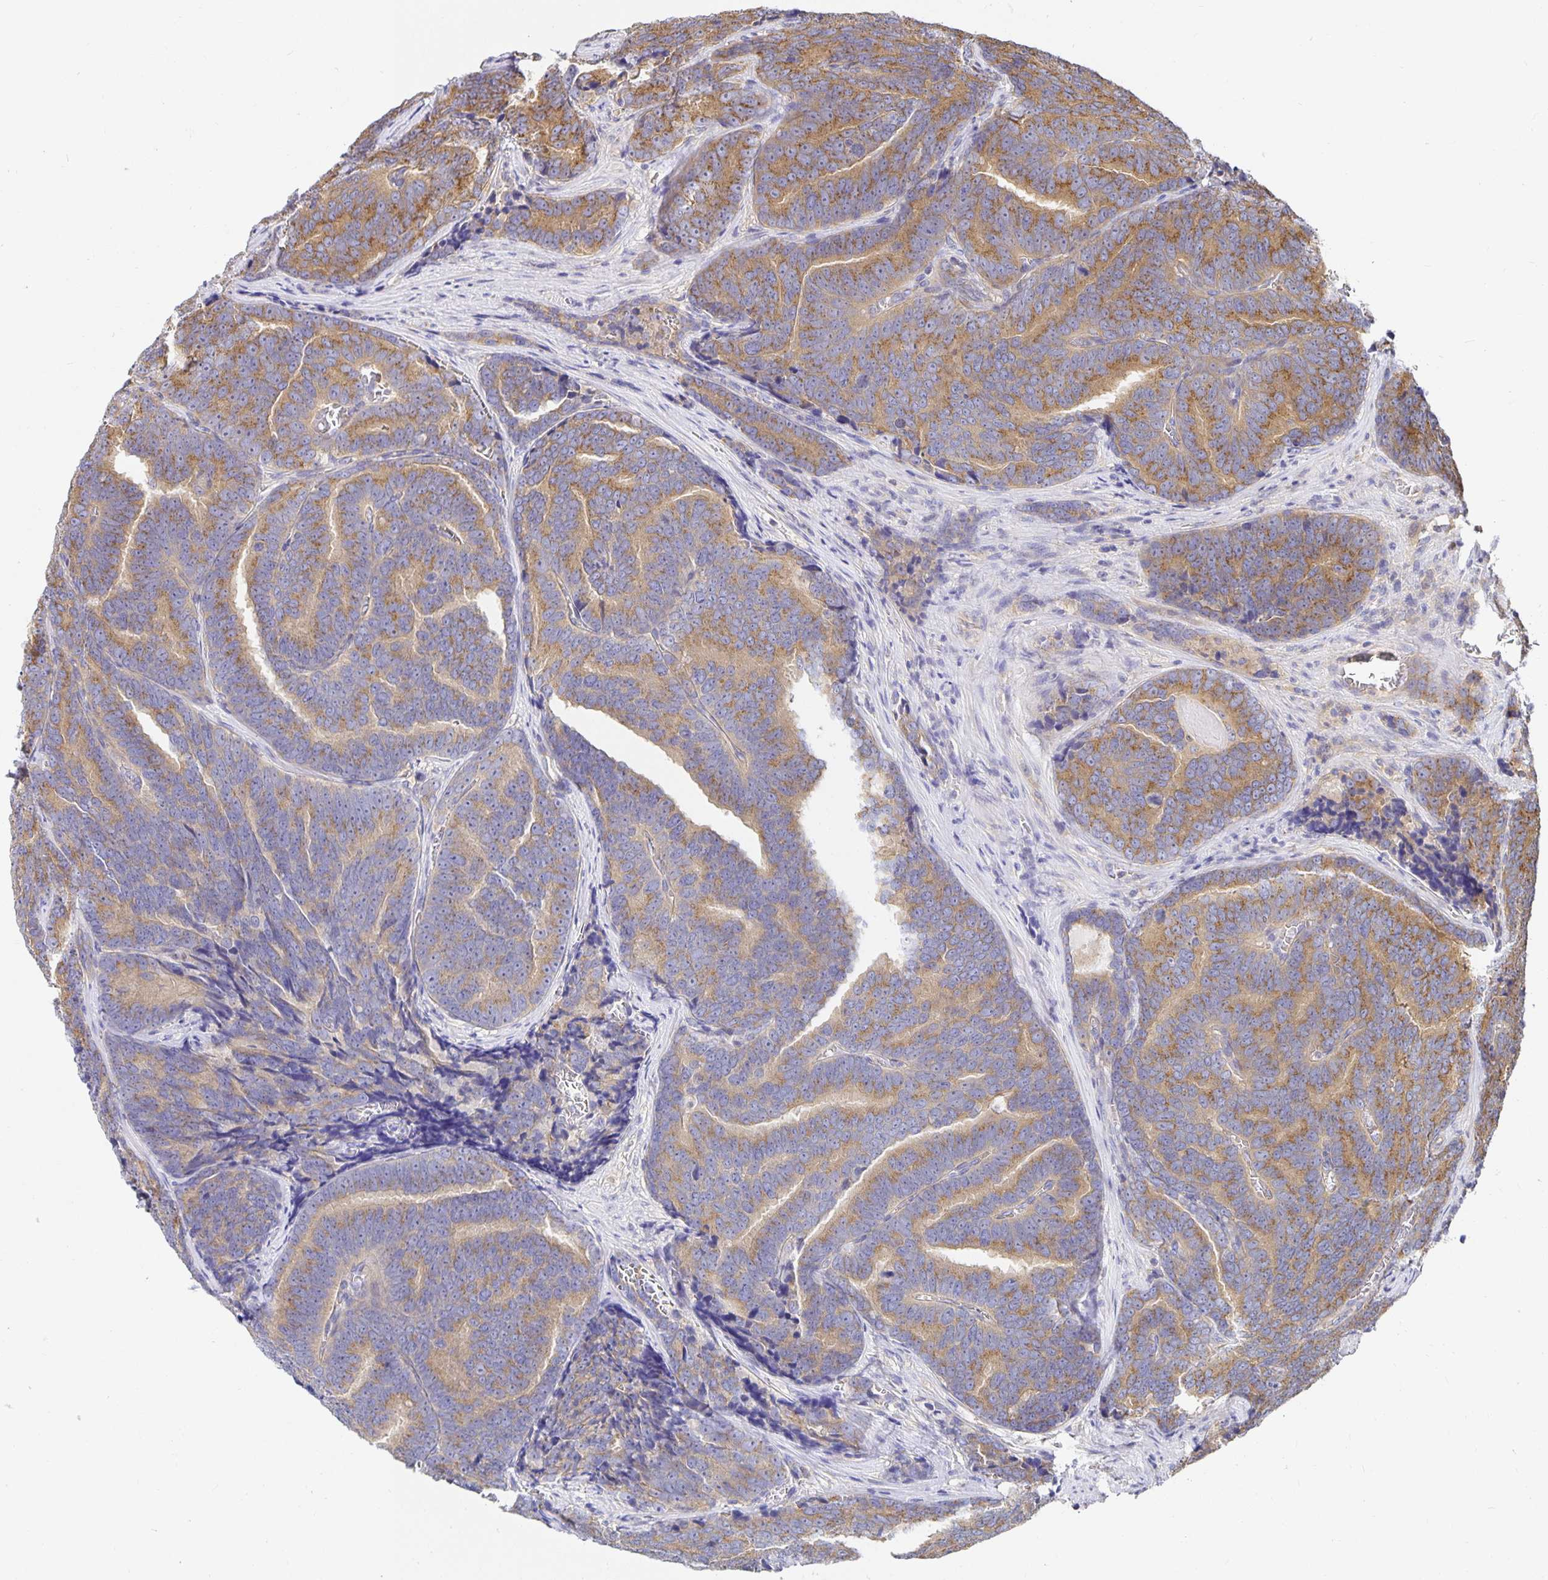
{"staining": {"intensity": "moderate", "quantity": ">75%", "location": "cytoplasmic/membranous"}, "tissue": "prostate cancer", "cell_type": "Tumor cells", "image_type": "cancer", "snomed": [{"axis": "morphology", "description": "Adenocarcinoma, Low grade"}, {"axis": "topography", "description": "Prostate"}], "caption": "IHC histopathology image of prostate cancer stained for a protein (brown), which demonstrates medium levels of moderate cytoplasmic/membranous positivity in approximately >75% of tumor cells.", "gene": "USO1", "patient": {"sex": "male", "age": 62}}